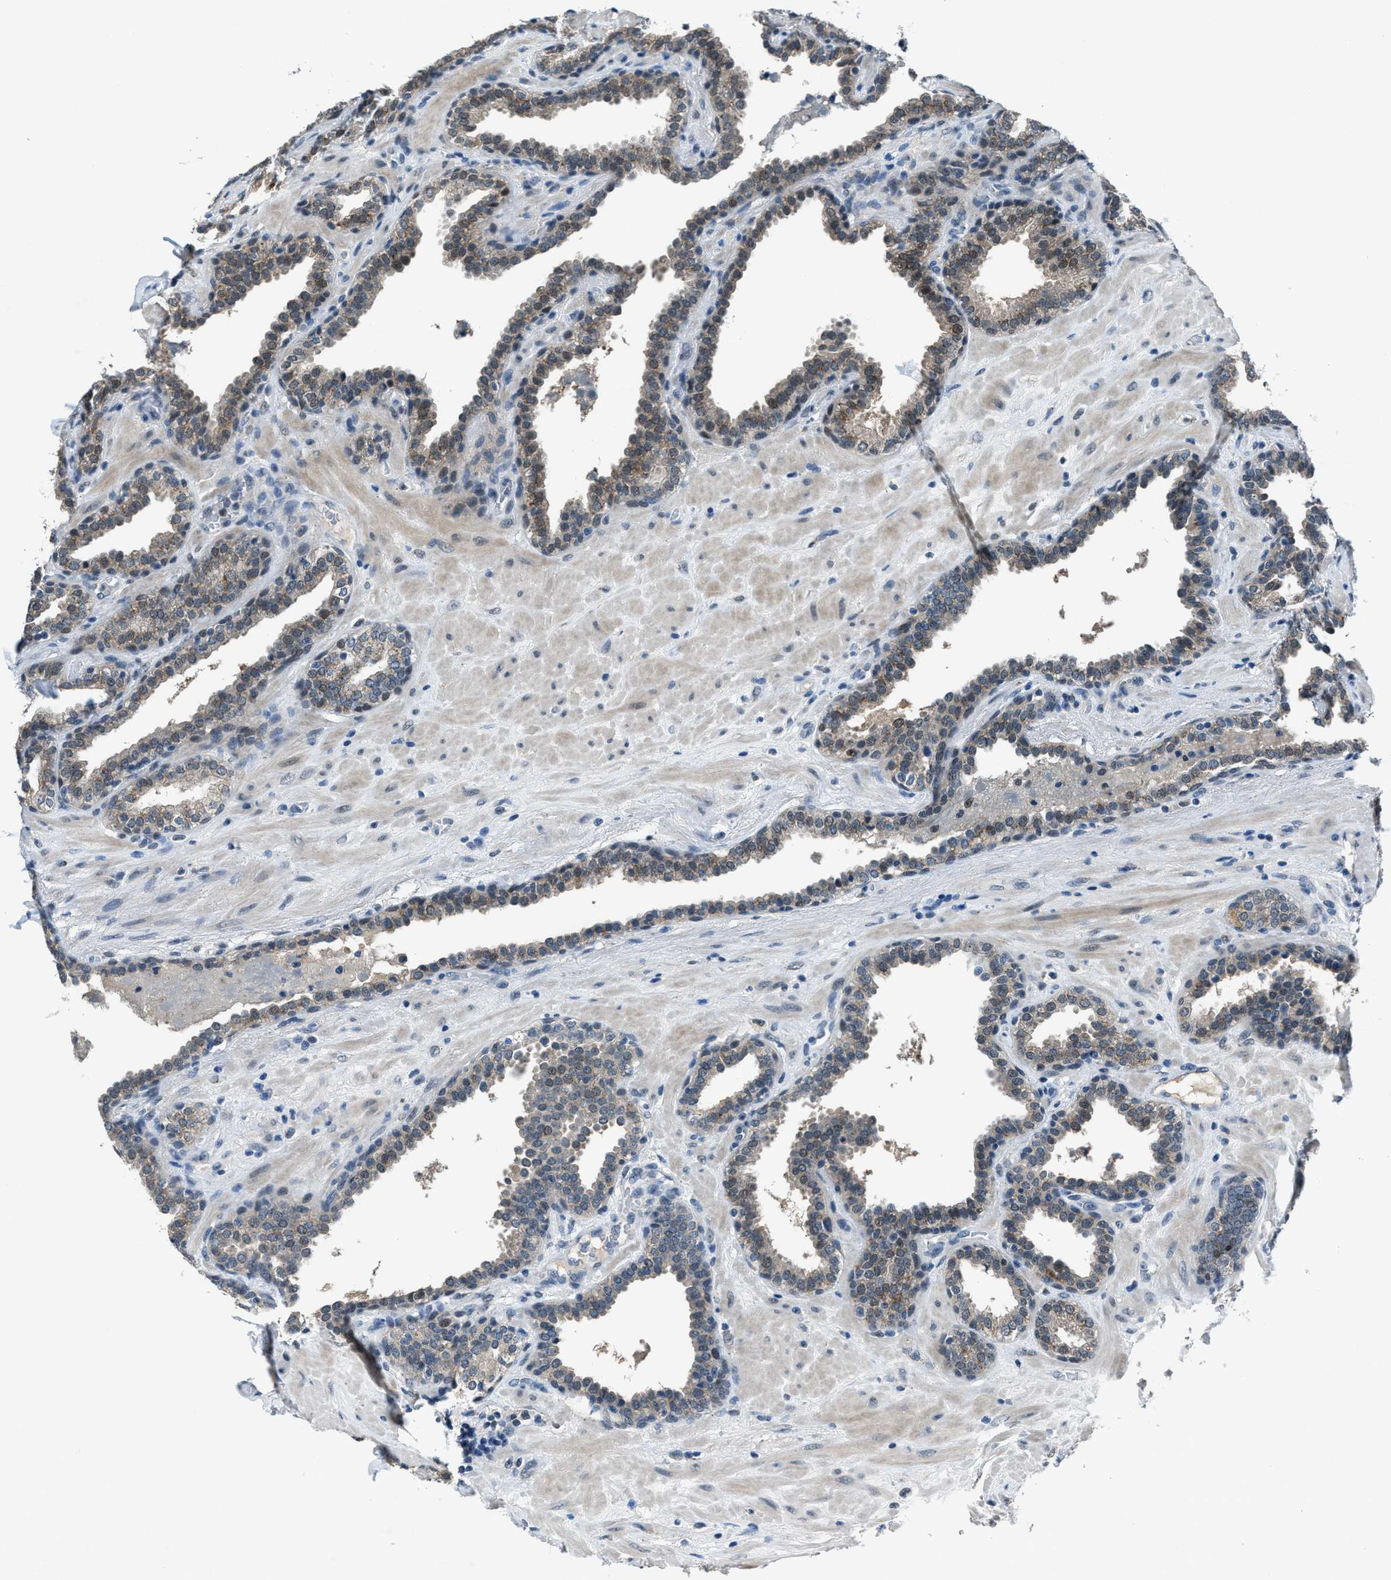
{"staining": {"intensity": "moderate", "quantity": "25%-75%", "location": "cytoplasmic/membranous,nuclear"}, "tissue": "prostate", "cell_type": "Glandular cells", "image_type": "normal", "snomed": [{"axis": "morphology", "description": "Normal tissue, NOS"}, {"axis": "topography", "description": "Prostate"}], "caption": "Immunohistochemistry (IHC) histopathology image of unremarkable human prostate stained for a protein (brown), which exhibits medium levels of moderate cytoplasmic/membranous,nuclear positivity in approximately 25%-75% of glandular cells.", "gene": "DUSP19", "patient": {"sex": "male", "age": 51}}